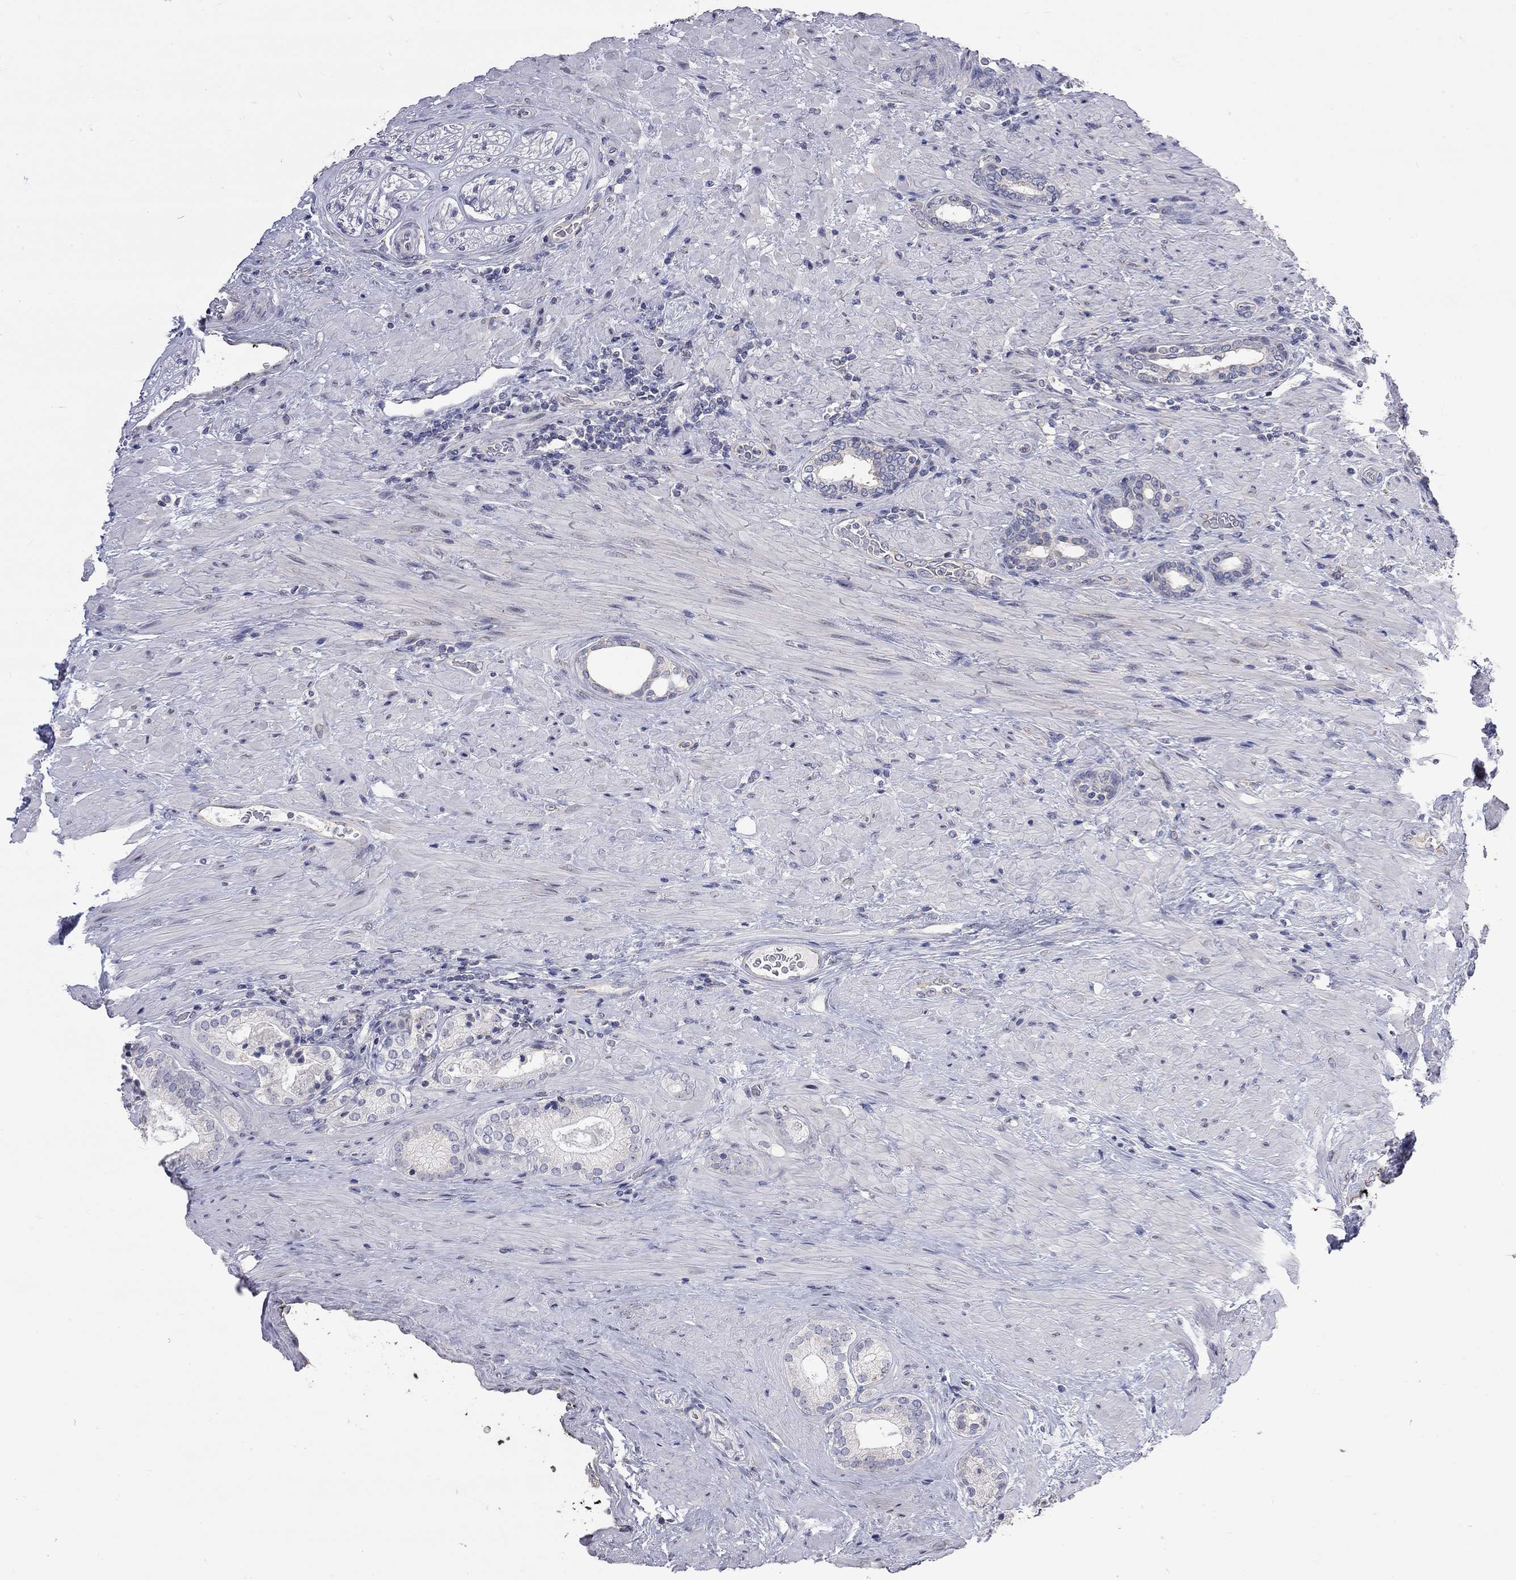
{"staining": {"intensity": "negative", "quantity": "none", "location": "none"}, "tissue": "prostate cancer", "cell_type": "Tumor cells", "image_type": "cancer", "snomed": [{"axis": "morphology", "description": "Adenocarcinoma, Low grade"}, {"axis": "topography", "description": "Prostate and seminal vesicle, NOS"}], "caption": "A high-resolution histopathology image shows IHC staining of prostate cancer, which exhibits no significant staining in tumor cells. (DAB (3,3'-diaminobenzidine) immunohistochemistry visualized using brightfield microscopy, high magnification).", "gene": "OPRK1", "patient": {"sex": "male", "age": 61}}